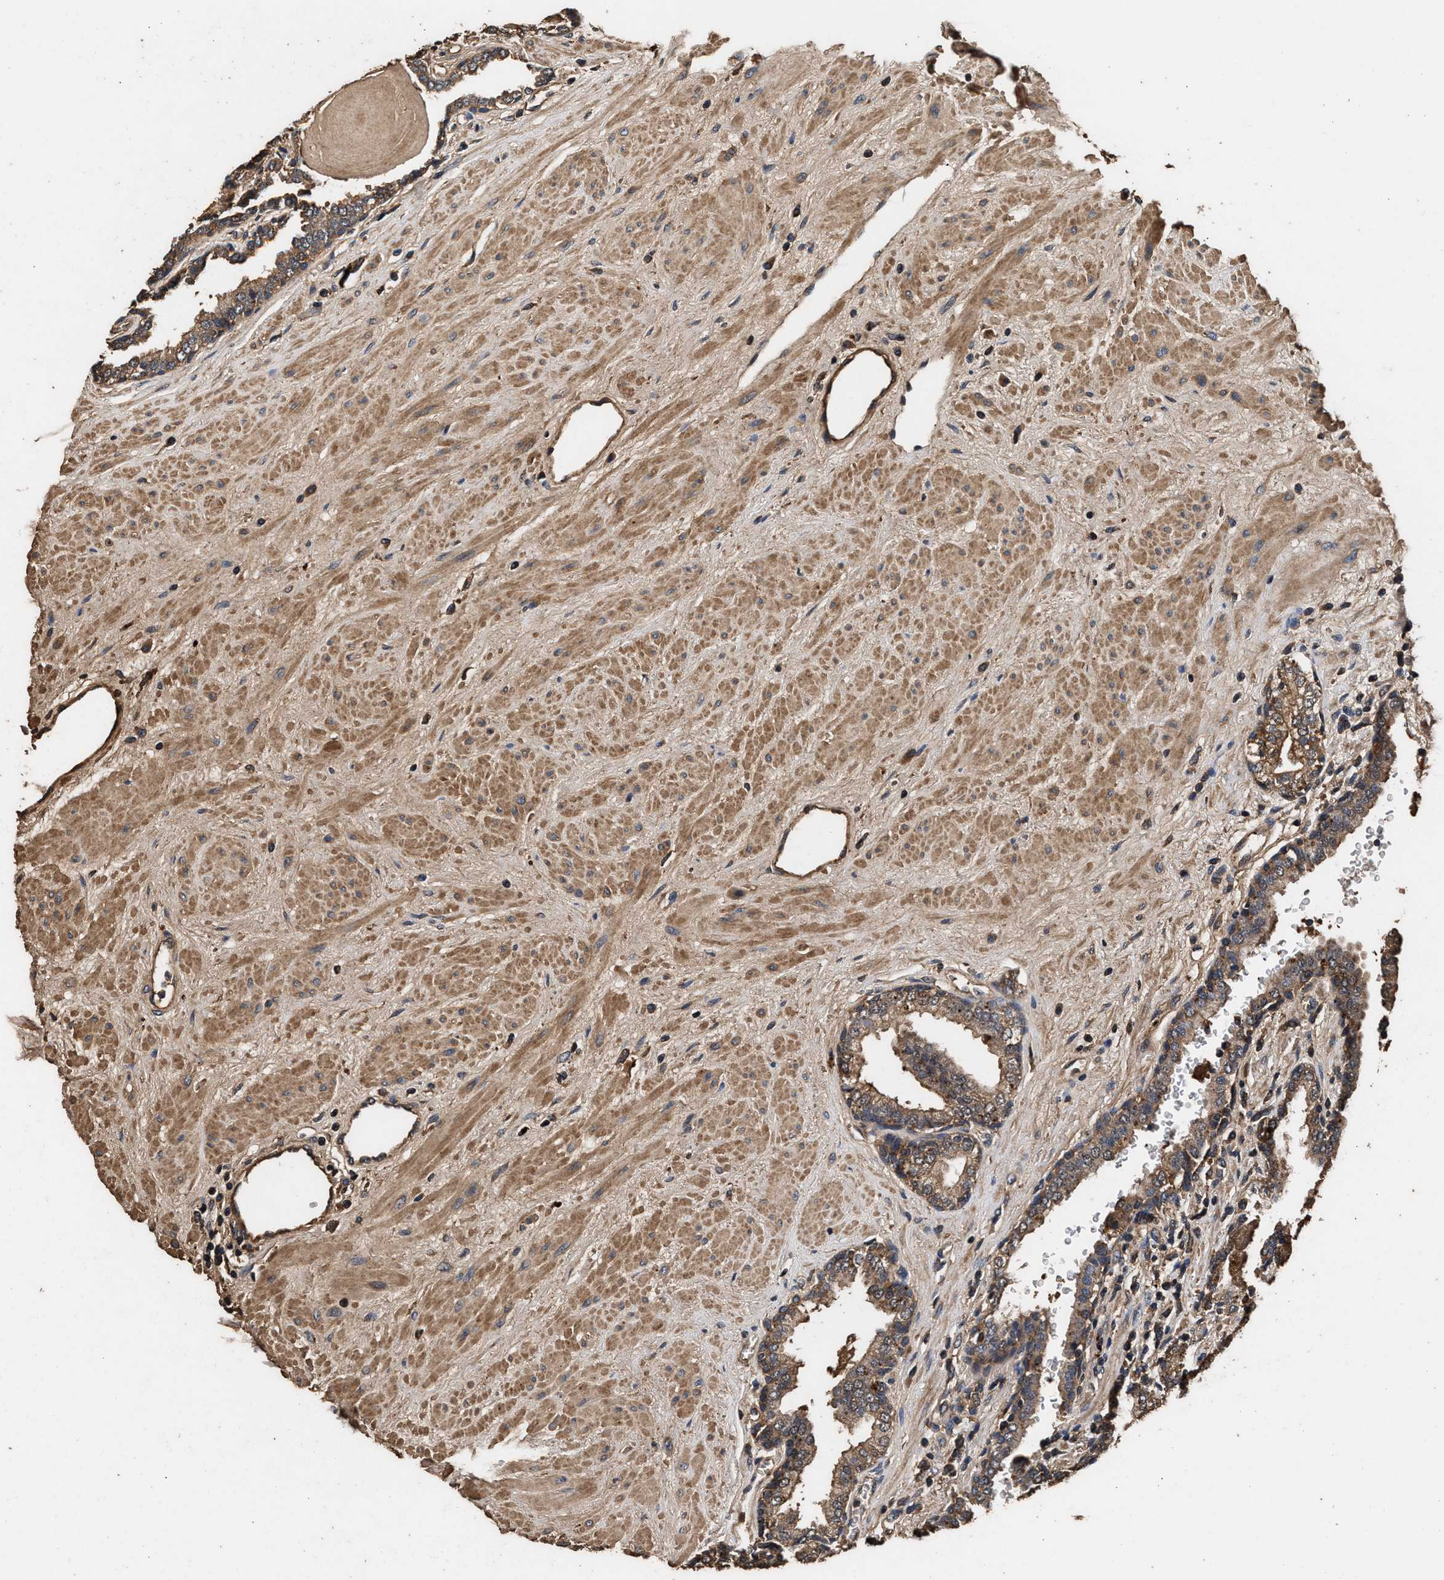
{"staining": {"intensity": "moderate", "quantity": ">75%", "location": "cytoplasmic/membranous"}, "tissue": "prostate", "cell_type": "Glandular cells", "image_type": "normal", "snomed": [{"axis": "morphology", "description": "Normal tissue, NOS"}, {"axis": "topography", "description": "Prostate"}], "caption": "Immunohistochemistry (IHC) of benign prostate exhibits medium levels of moderate cytoplasmic/membranous staining in approximately >75% of glandular cells. (DAB = brown stain, brightfield microscopy at high magnification).", "gene": "ENSG00000286112", "patient": {"sex": "male", "age": 51}}